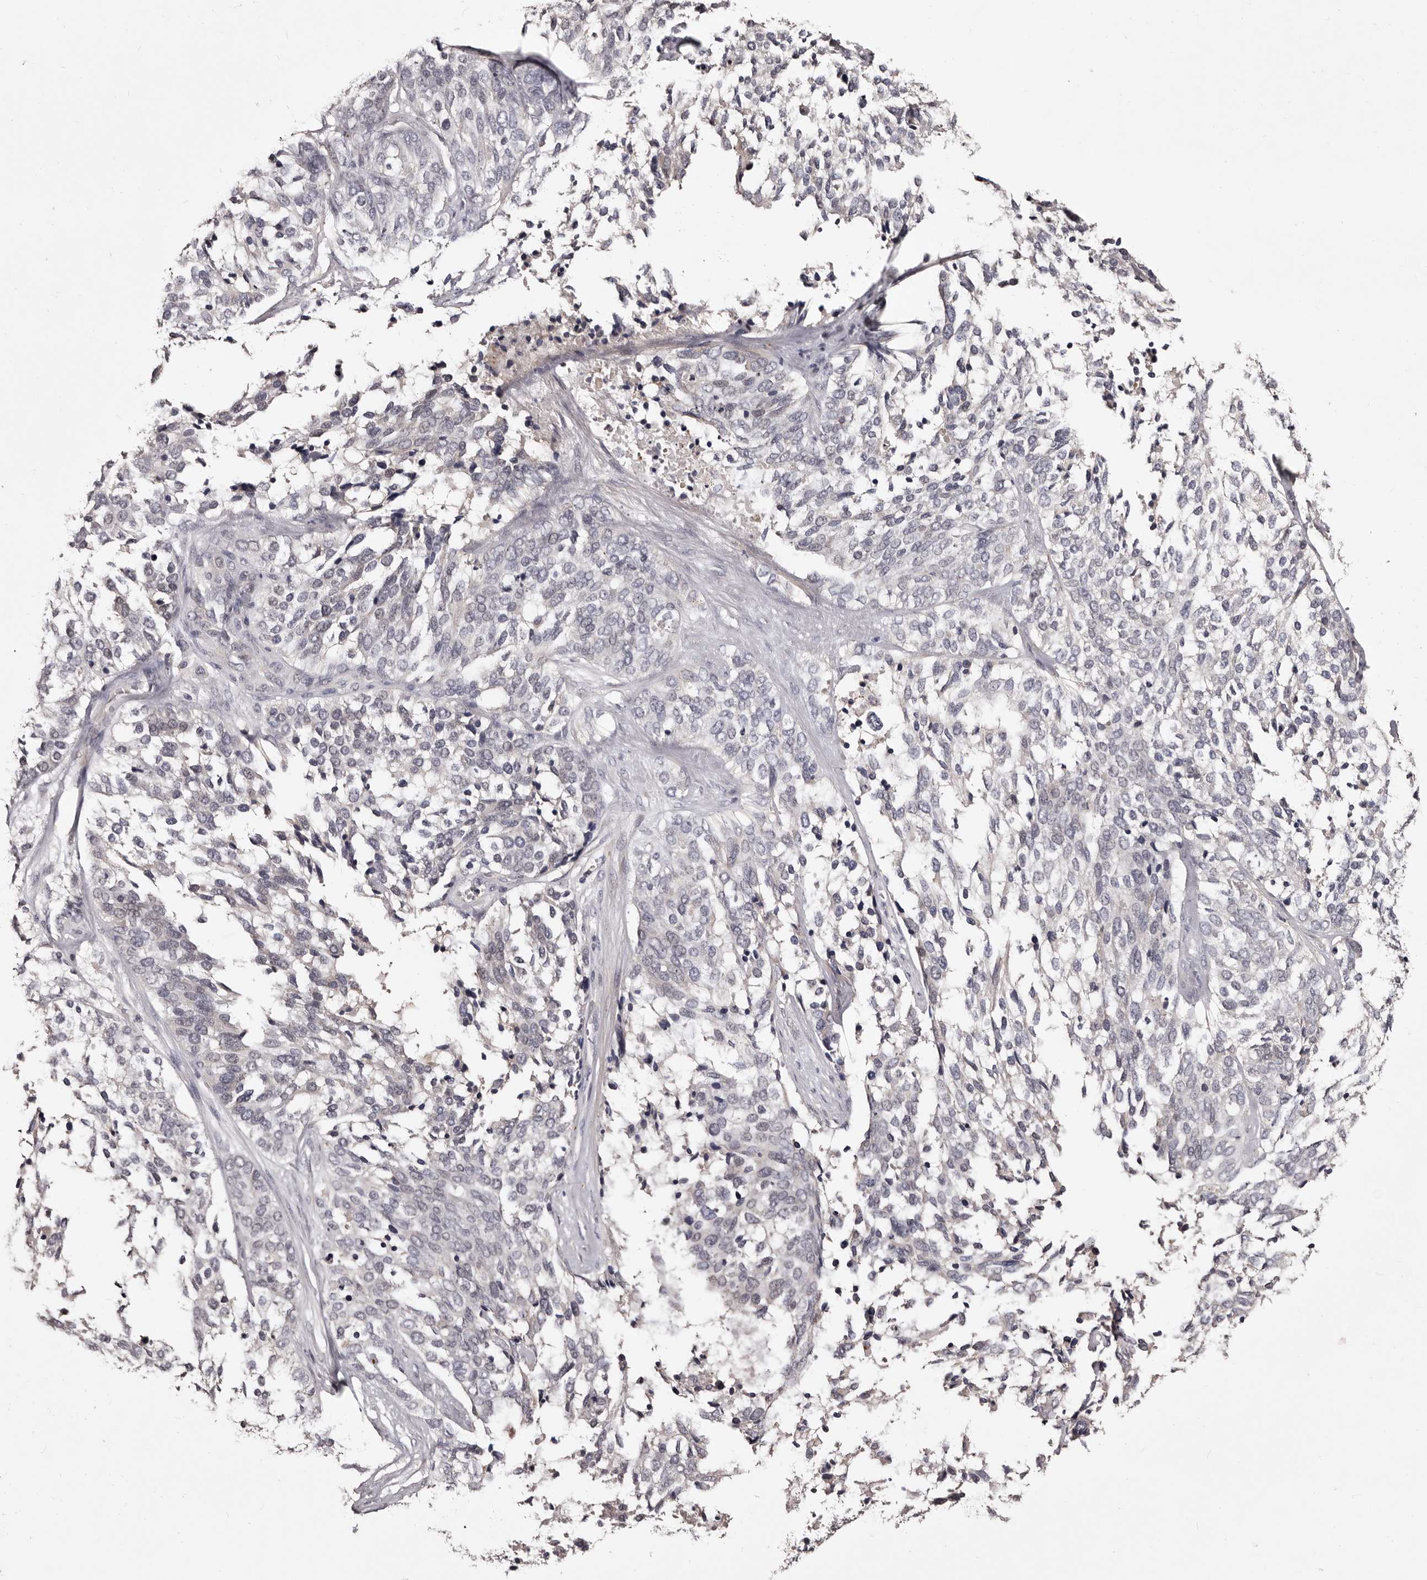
{"staining": {"intensity": "negative", "quantity": "none", "location": "none"}, "tissue": "ovarian cancer", "cell_type": "Tumor cells", "image_type": "cancer", "snomed": [{"axis": "morphology", "description": "Cystadenocarcinoma, serous, NOS"}, {"axis": "topography", "description": "Ovary"}], "caption": "DAB (3,3'-diaminobenzidine) immunohistochemical staining of serous cystadenocarcinoma (ovarian) displays no significant expression in tumor cells. (Stains: DAB immunohistochemistry (IHC) with hematoxylin counter stain, Microscopy: brightfield microscopy at high magnification).", "gene": "SLC10A4", "patient": {"sex": "female", "age": 44}}